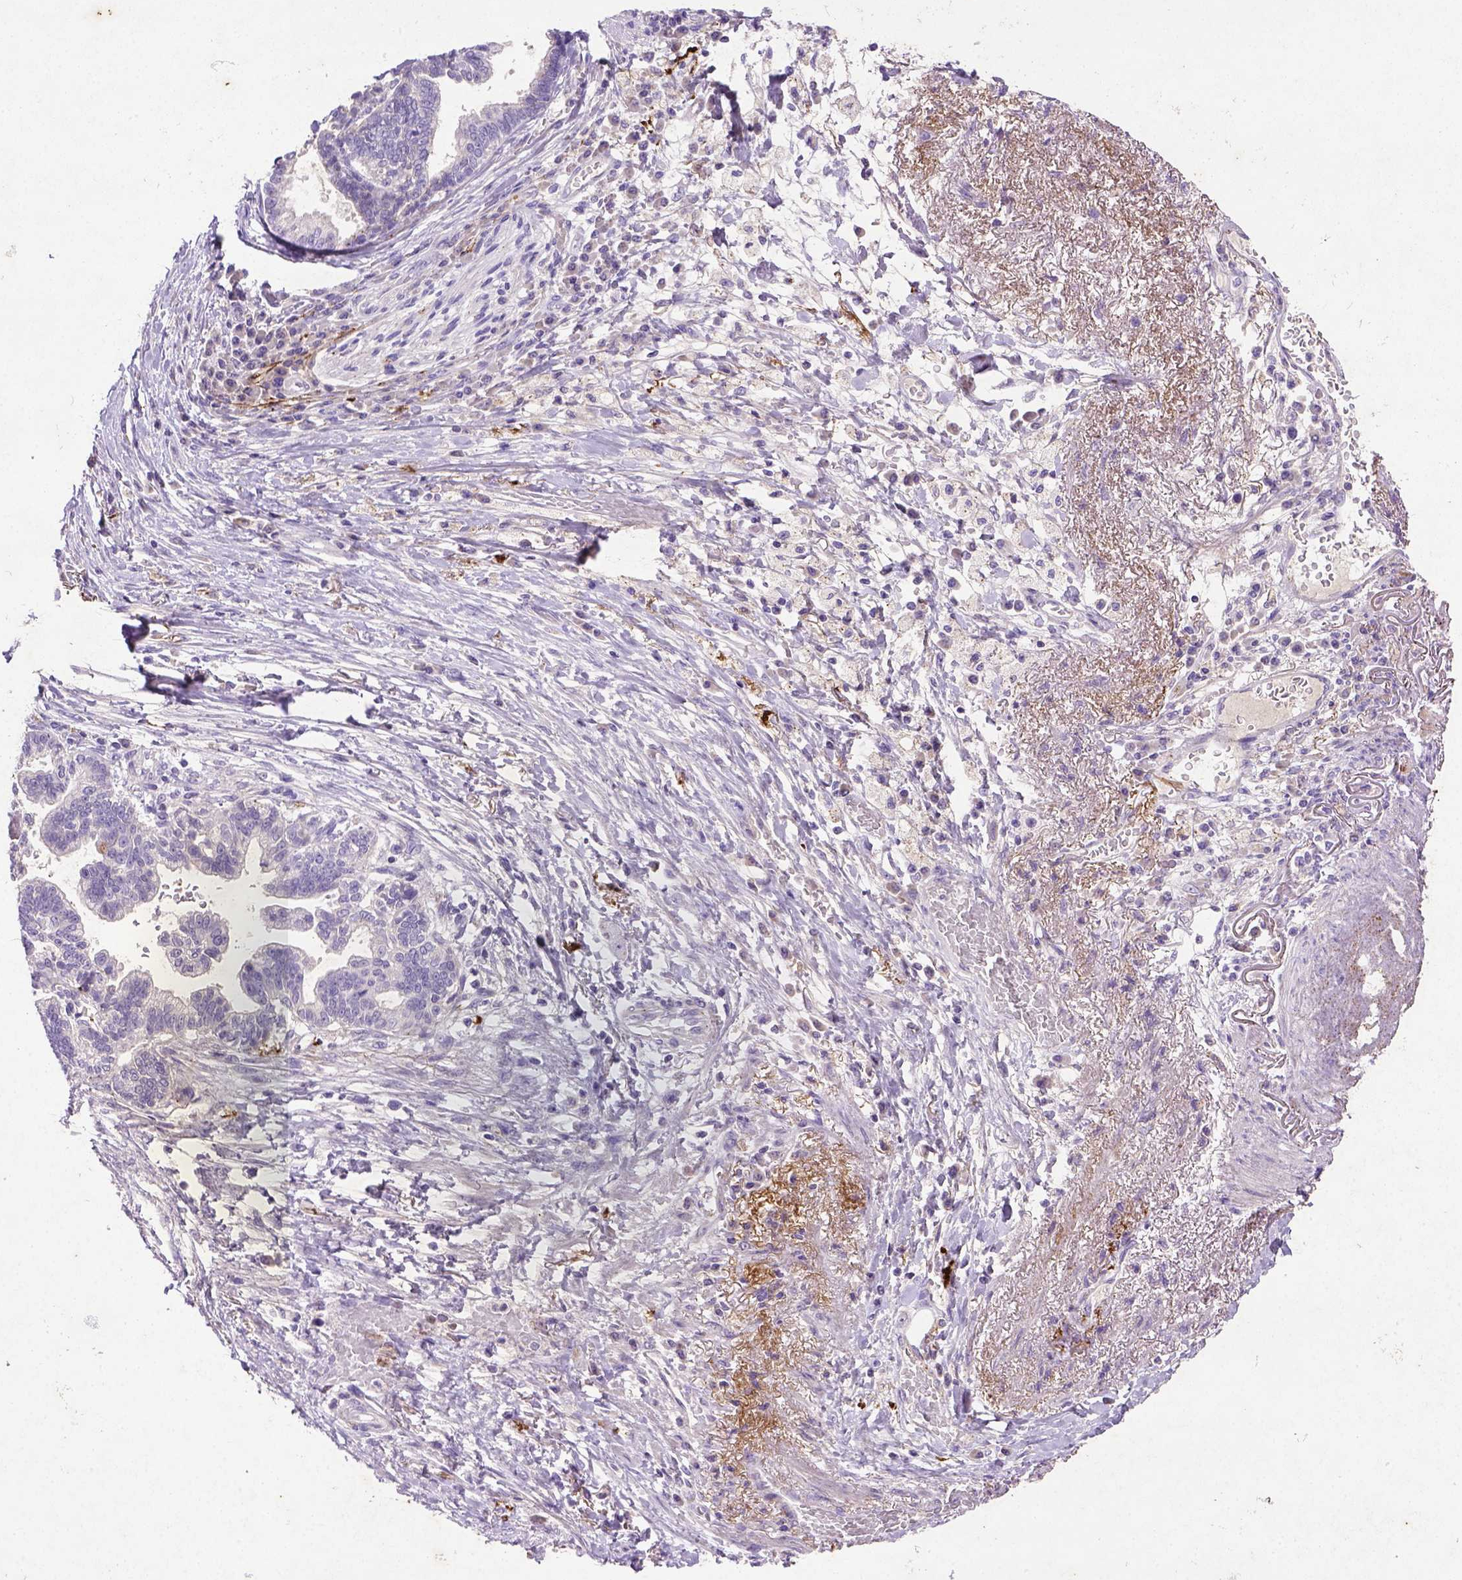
{"staining": {"intensity": "negative", "quantity": "none", "location": "none"}, "tissue": "stomach cancer", "cell_type": "Tumor cells", "image_type": "cancer", "snomed": [{"axis": "morphology", "description": "Adenocarcinoma, NOS"}, {"axis": "topography", "description": "Stomach"}], "caption": "This micrograph is of adenocarcinoma (stomach) stained with IHC to label a protein in brown with the nuclei are counter-stained blue. There is no staining in tumor cells. (DAB (3,3'-diaminobenzidine) immunohistochemistry (IHC), high magnification).", "gene": "NUDT2", "patient": {"sex": "male", "age": 83}}